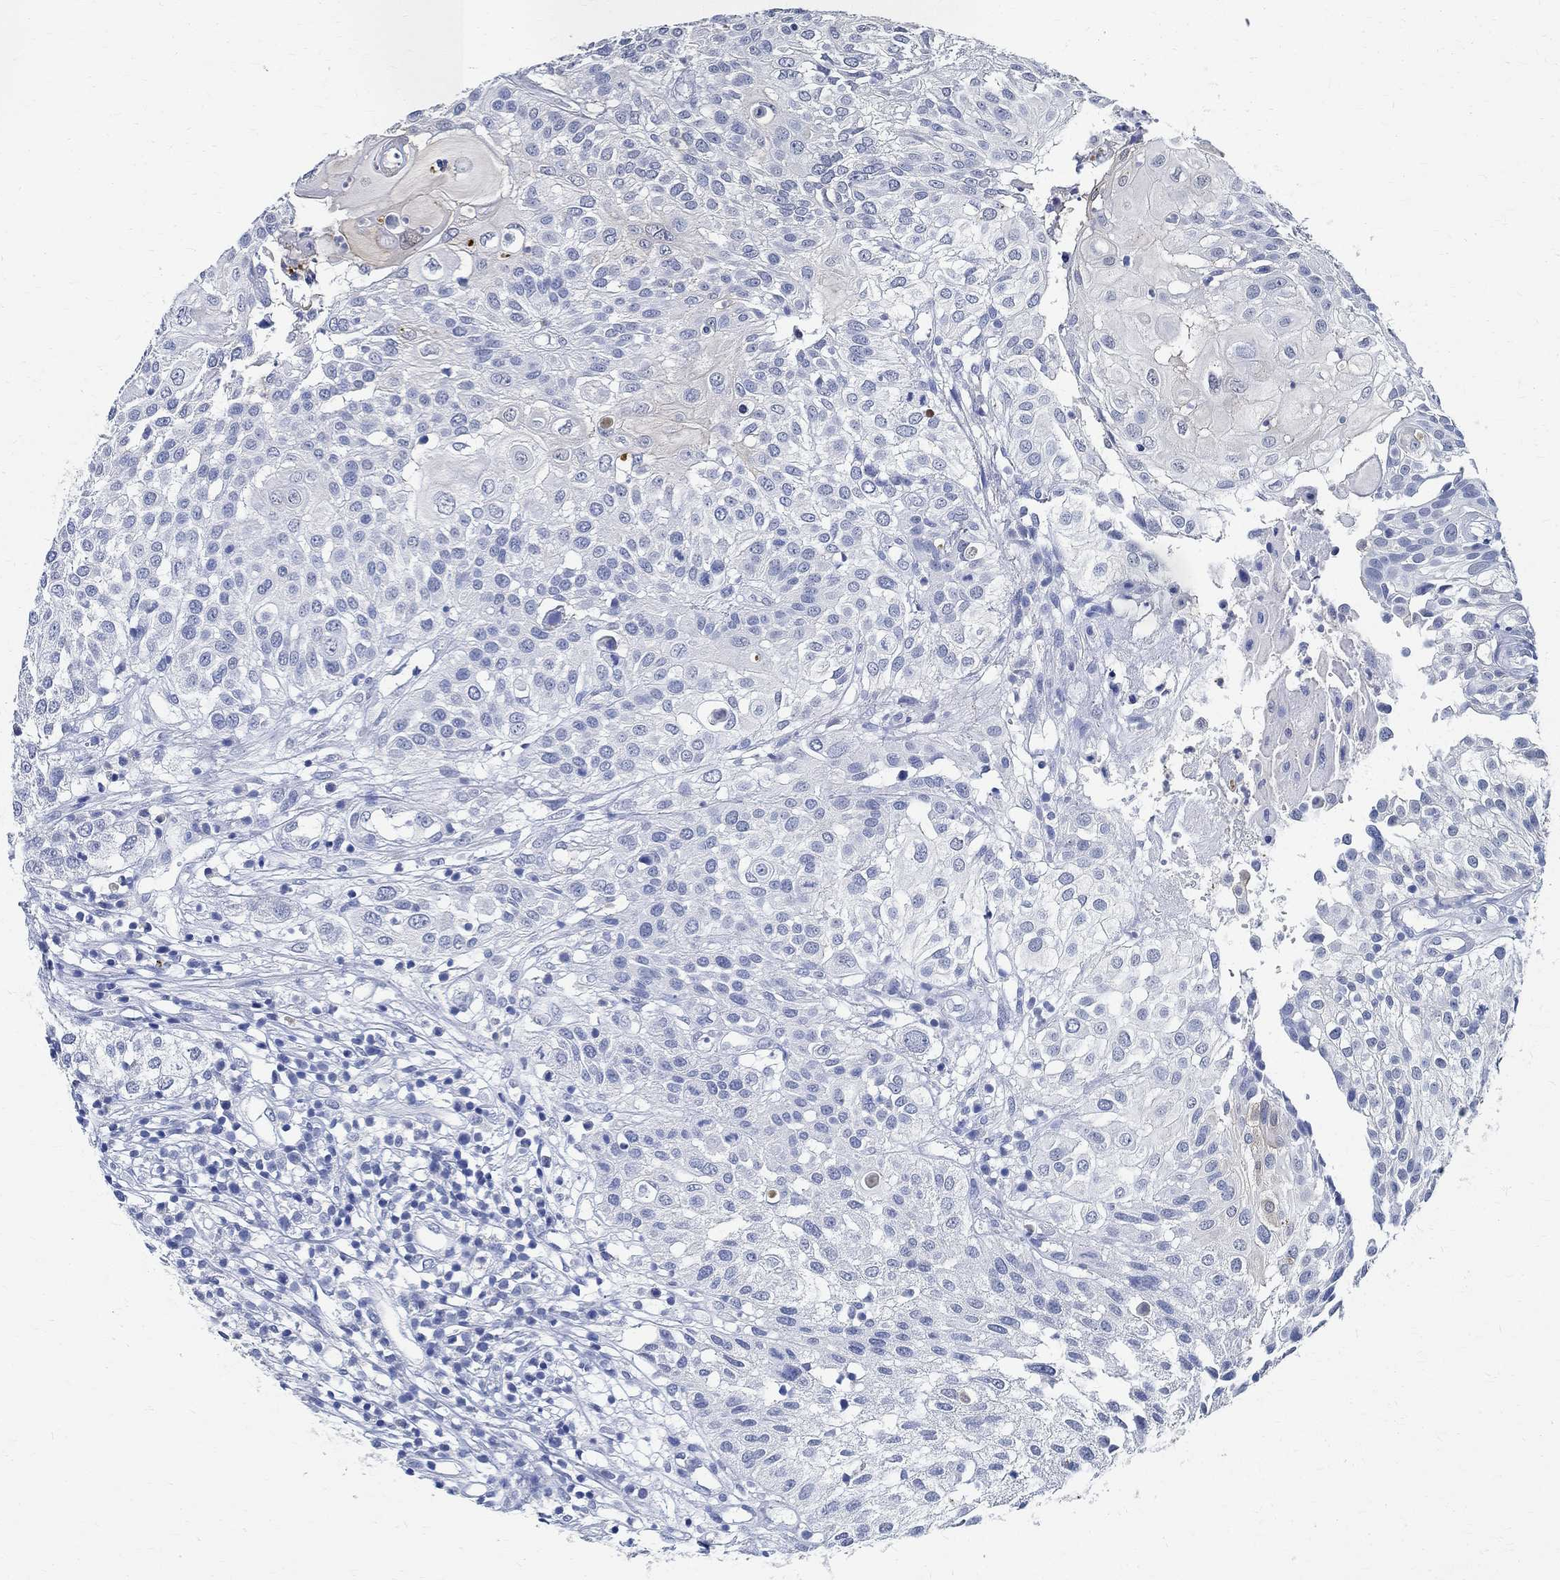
{"staining": {"intensity": "negative", "quantity": "none", "location": "none"}, "tissue": "urothelial cancer", "cell_type": "Tumor cells", "image_type": "cancer", "snomed": [{"axis": "morphology", "description": "Urothelial carcinoma, High grade"}, {"axis": "topography", "description": "Urinary bladder"}], "caption": "Immunohistochemical staining of human high-grade urothelial carcinoma shows no significant staining in tumor cells.", "gene": "TMEM221", "patient": {"sex": "female", "age": 79}}